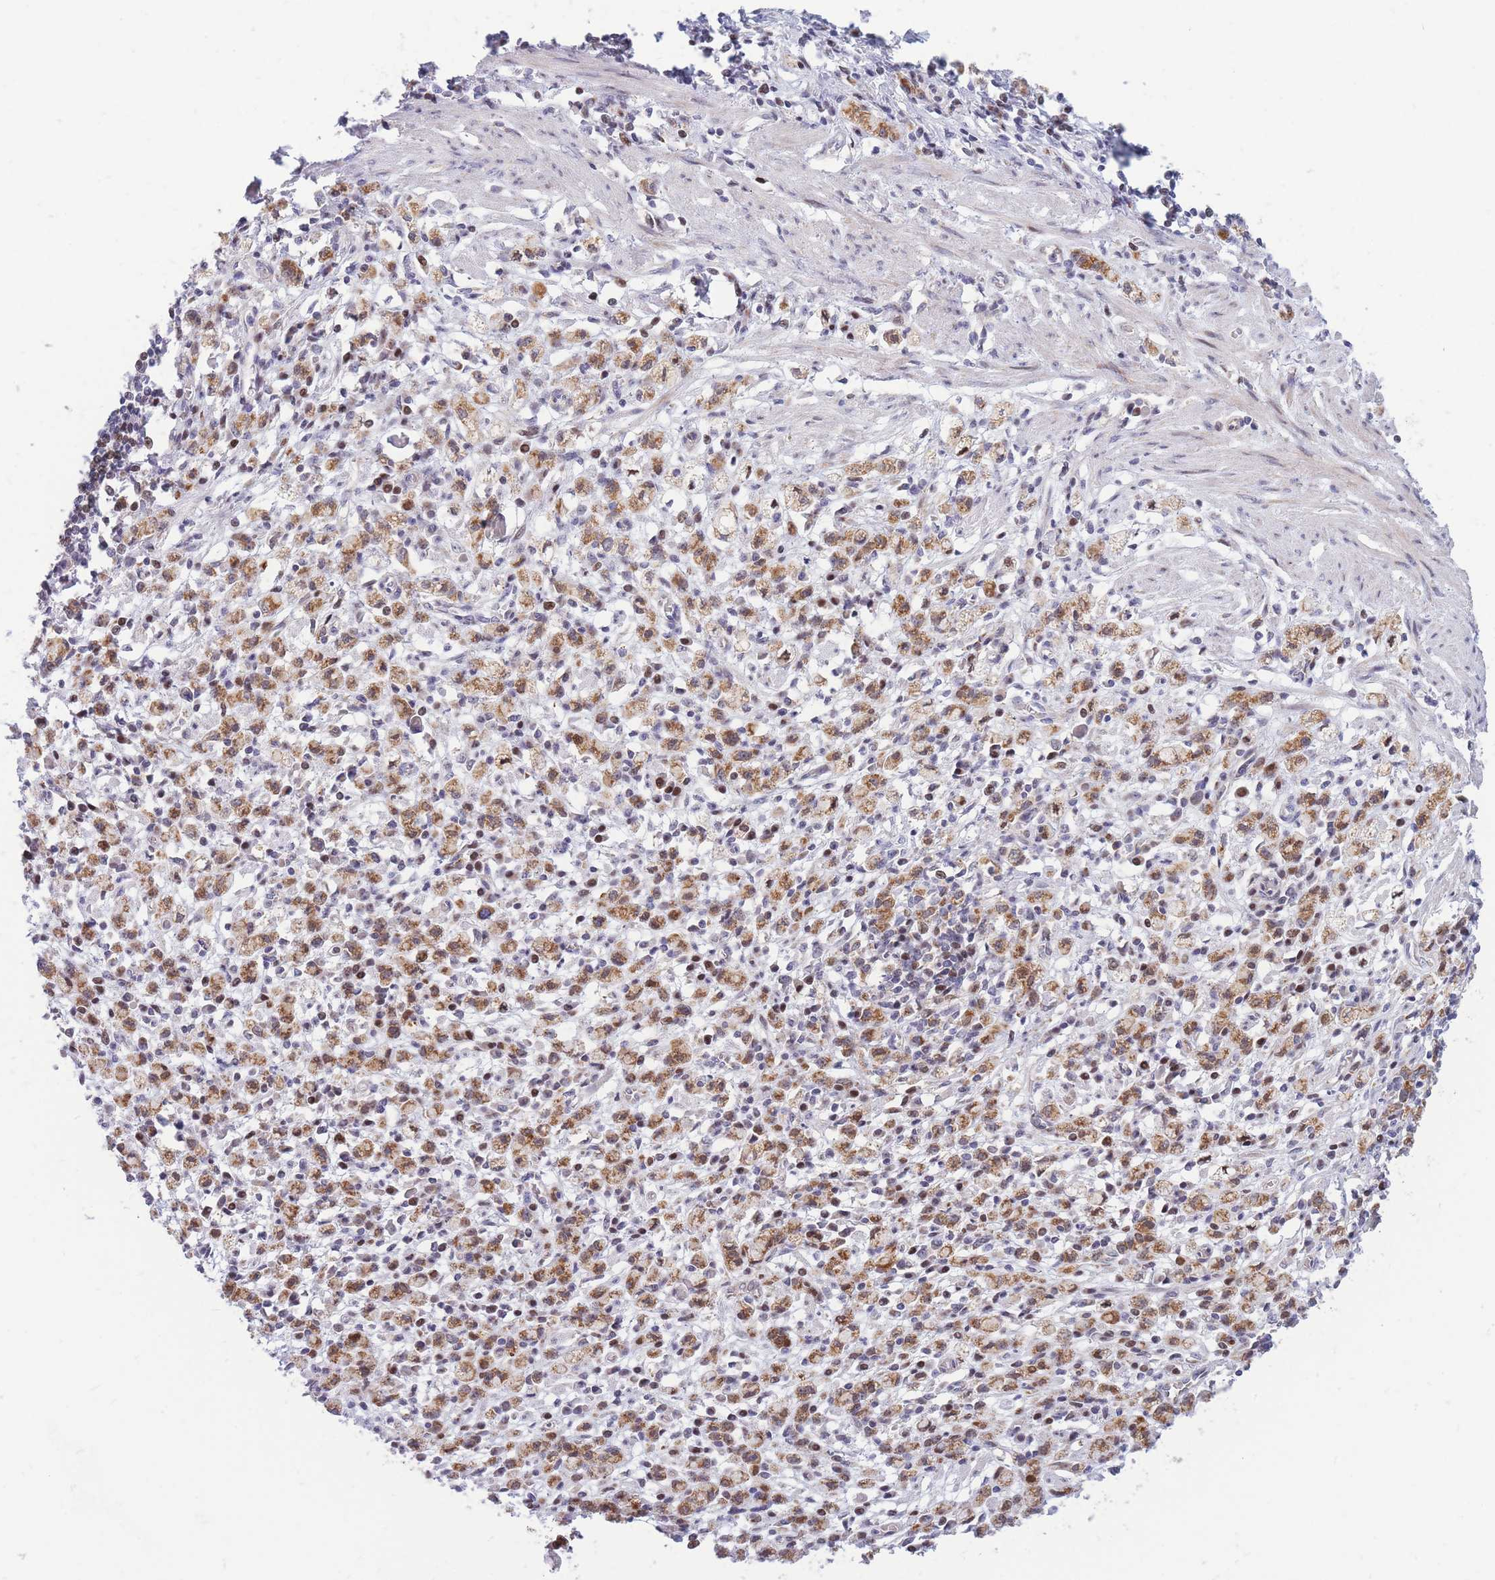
{"staining": {"intensity": "moderate", "quantity": ">75%", "location": "cytoplasmic/membranous"}, "tissue": "stomach cancer", "cell_type": "Tumor cells", "image_type": "cancer", "snomed": [{"axis": "morphology", "description": "Adenocarcinoma, NOS"}, {"axis": "topography", "description": "Stomach"}], "caption": "There is medium levels of moderate cytoplasmic/membranous expression in tumor cells of stomach cancer, as demonstrated by immunohistochemical staining (brown color).", "gene": "MOB4", "patient": {"sex": "male", "age": 77}}